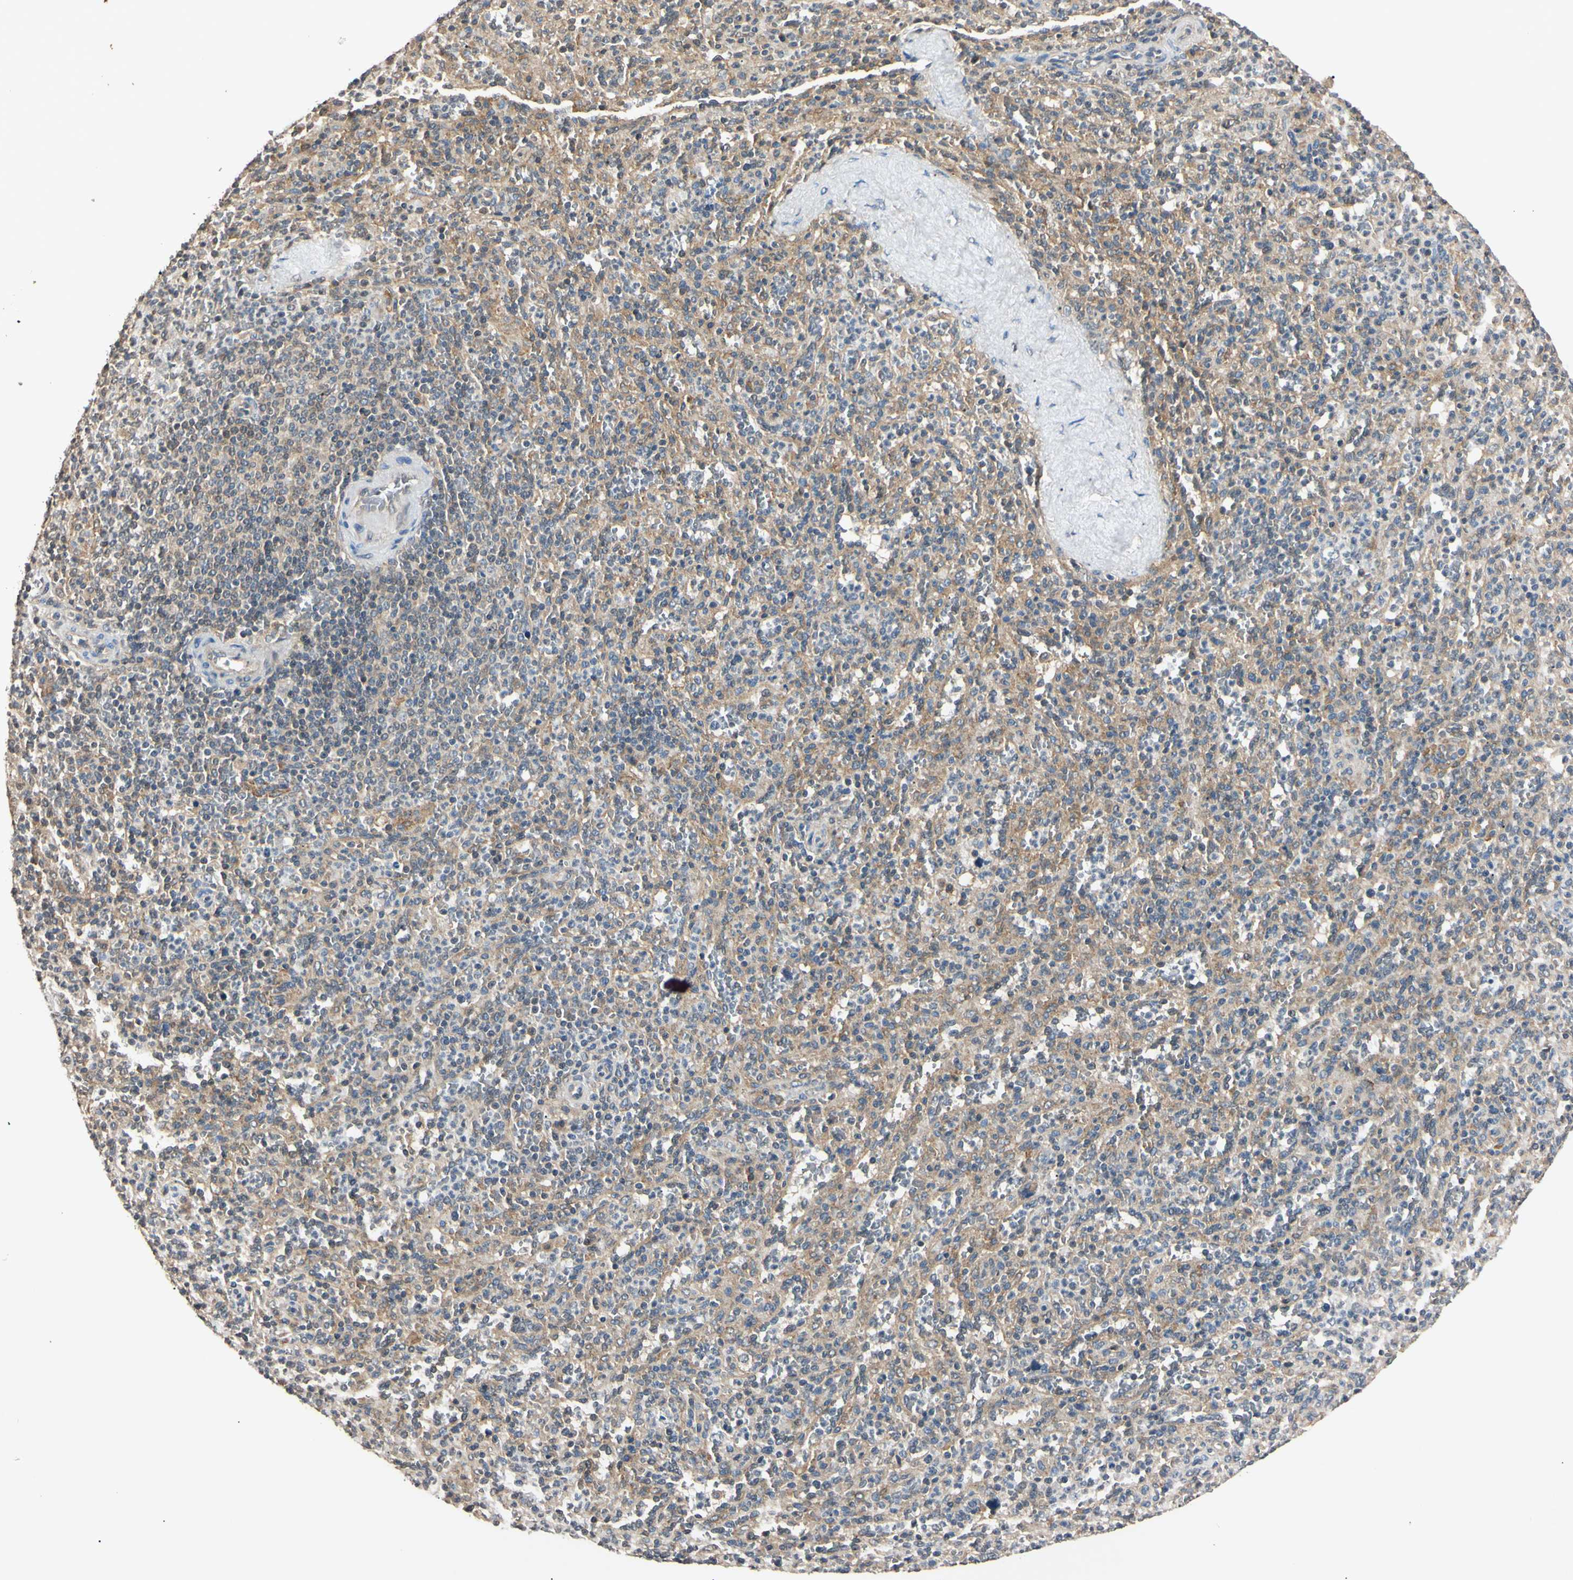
{"staining": {"intensity": "weak", "quantity": "<25%", "location": "cytoplasmic/membranous"}, "tissue": "spleen", "cell_type": "Cells in red pulp", "image_type": "normal", "snomed": [{"axis": "morphology", "description": "Normal tissue, NOS"}, {"axis": "topography", "description": "Spleen"}], "caption": "Cells in red pulp are negative for protein expression in normal human spleen. (DAB (3,3'-diaminobenzidine) IHC visualized using brightfield microscopy, high magnification).", "gene": "EPN1", "patient": {"sex": "male", "age": 36}}